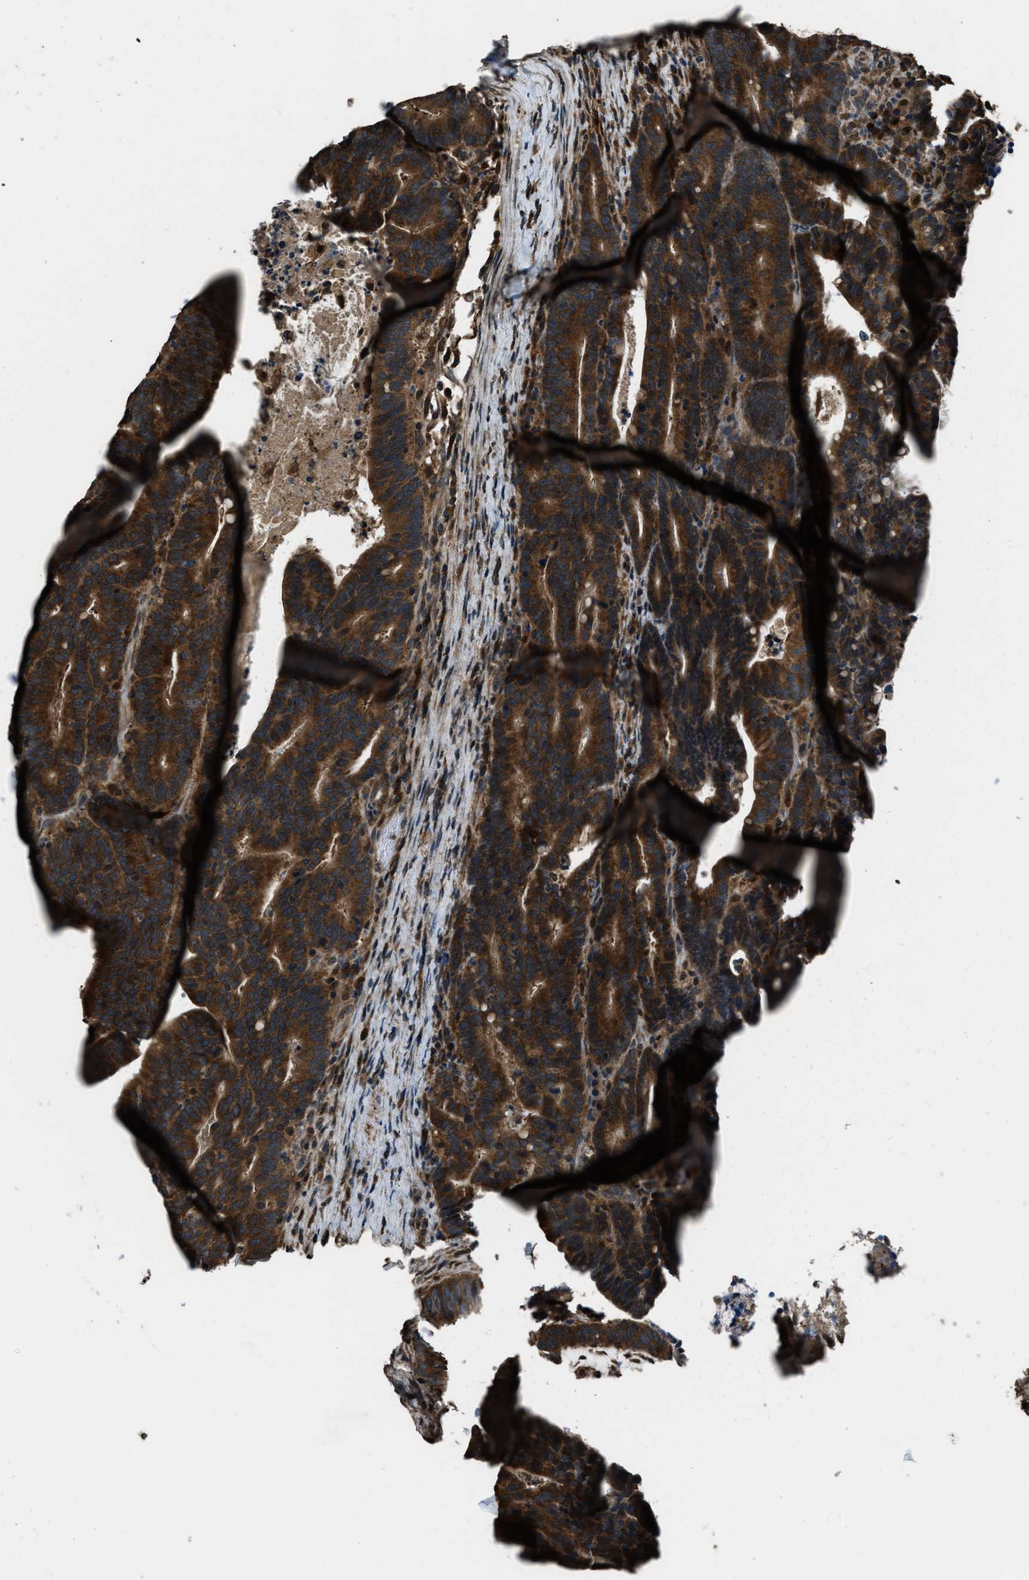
{"staining": {"intensity": "strong", "quantity": ">75%", "location": "cytoplasmic/membranous"}, "tissue": "colorectal cancer", "cell_type": "Tumor cells", "image_type": "cancer", "snomed": [{"axis": "morphology", "description": "Adenocarcinoma, NOS"}, {"axis": "topography", "description": "Colon"}], "caption": "Colorectal adenocarcinoma tissue reveals strong cytoplasmic/membranous positivity in about >75% of tumor cells", "gene": "TRIM4", "patient": {"sex": "female", "age": 66}}